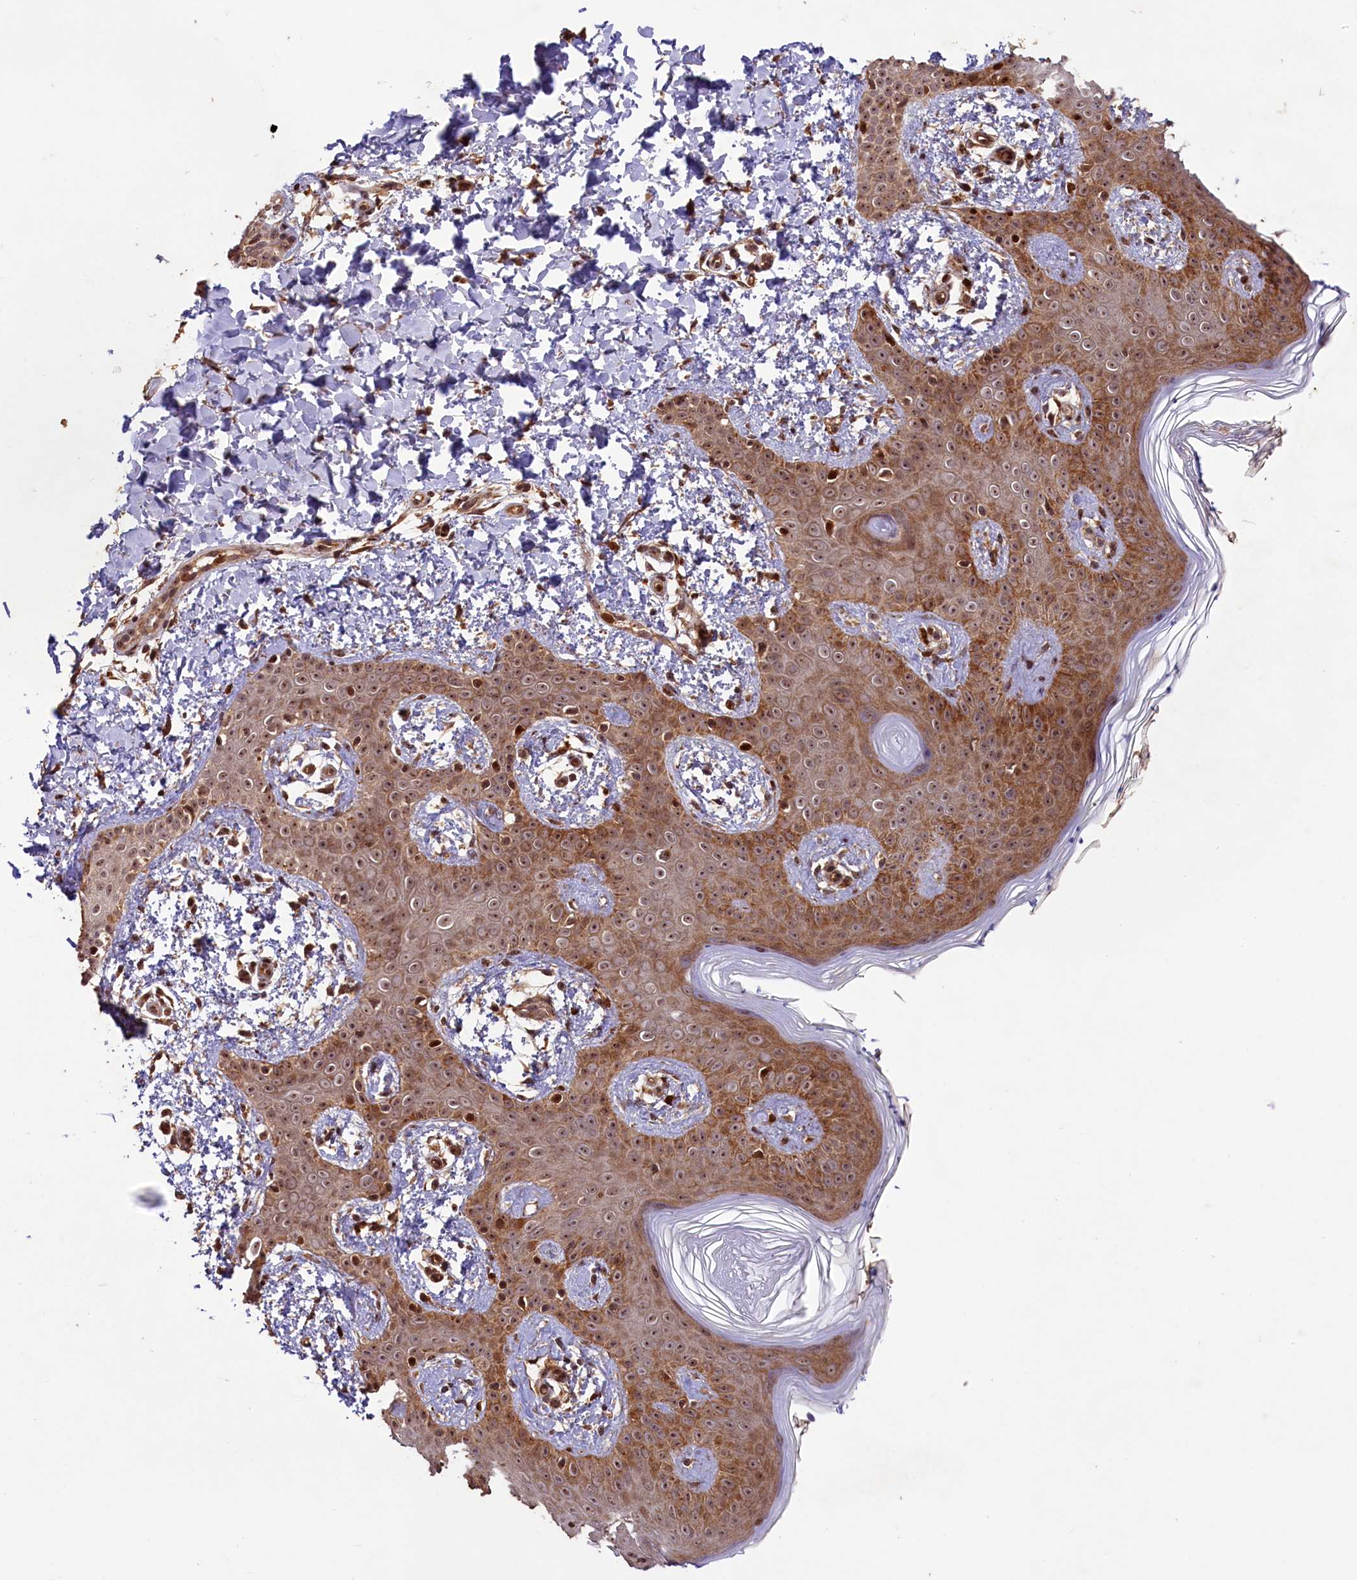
{"staining": {"intensity": "strong", "quantity": ">75%", "location": "cytoplasmic/membranous"}, "tissue": "skin", "cell_type": "Fibroblasts", "image_type": "normal", "snomed": [{"axis": "morphology", "description": "Normal tissue, NOS"}, {"axis": "topography", "description": "Skin"}], "caption": "Immunohistochemistry (IHC) staining of unremarkable skin, which demonstrates high levels of strong cytoplasmic/membranous expression in about >75% of fibroblasts indicating strong cytoplasmic/membranous protein staining. The staining was performed using DAB (3,3'-diaminobenzidine) (brown) for protein detection and nuclei were counterstained in hematoxylin (blue).", "gene": "SHPRH", "patient": {"sex": "male", "age": 36}}